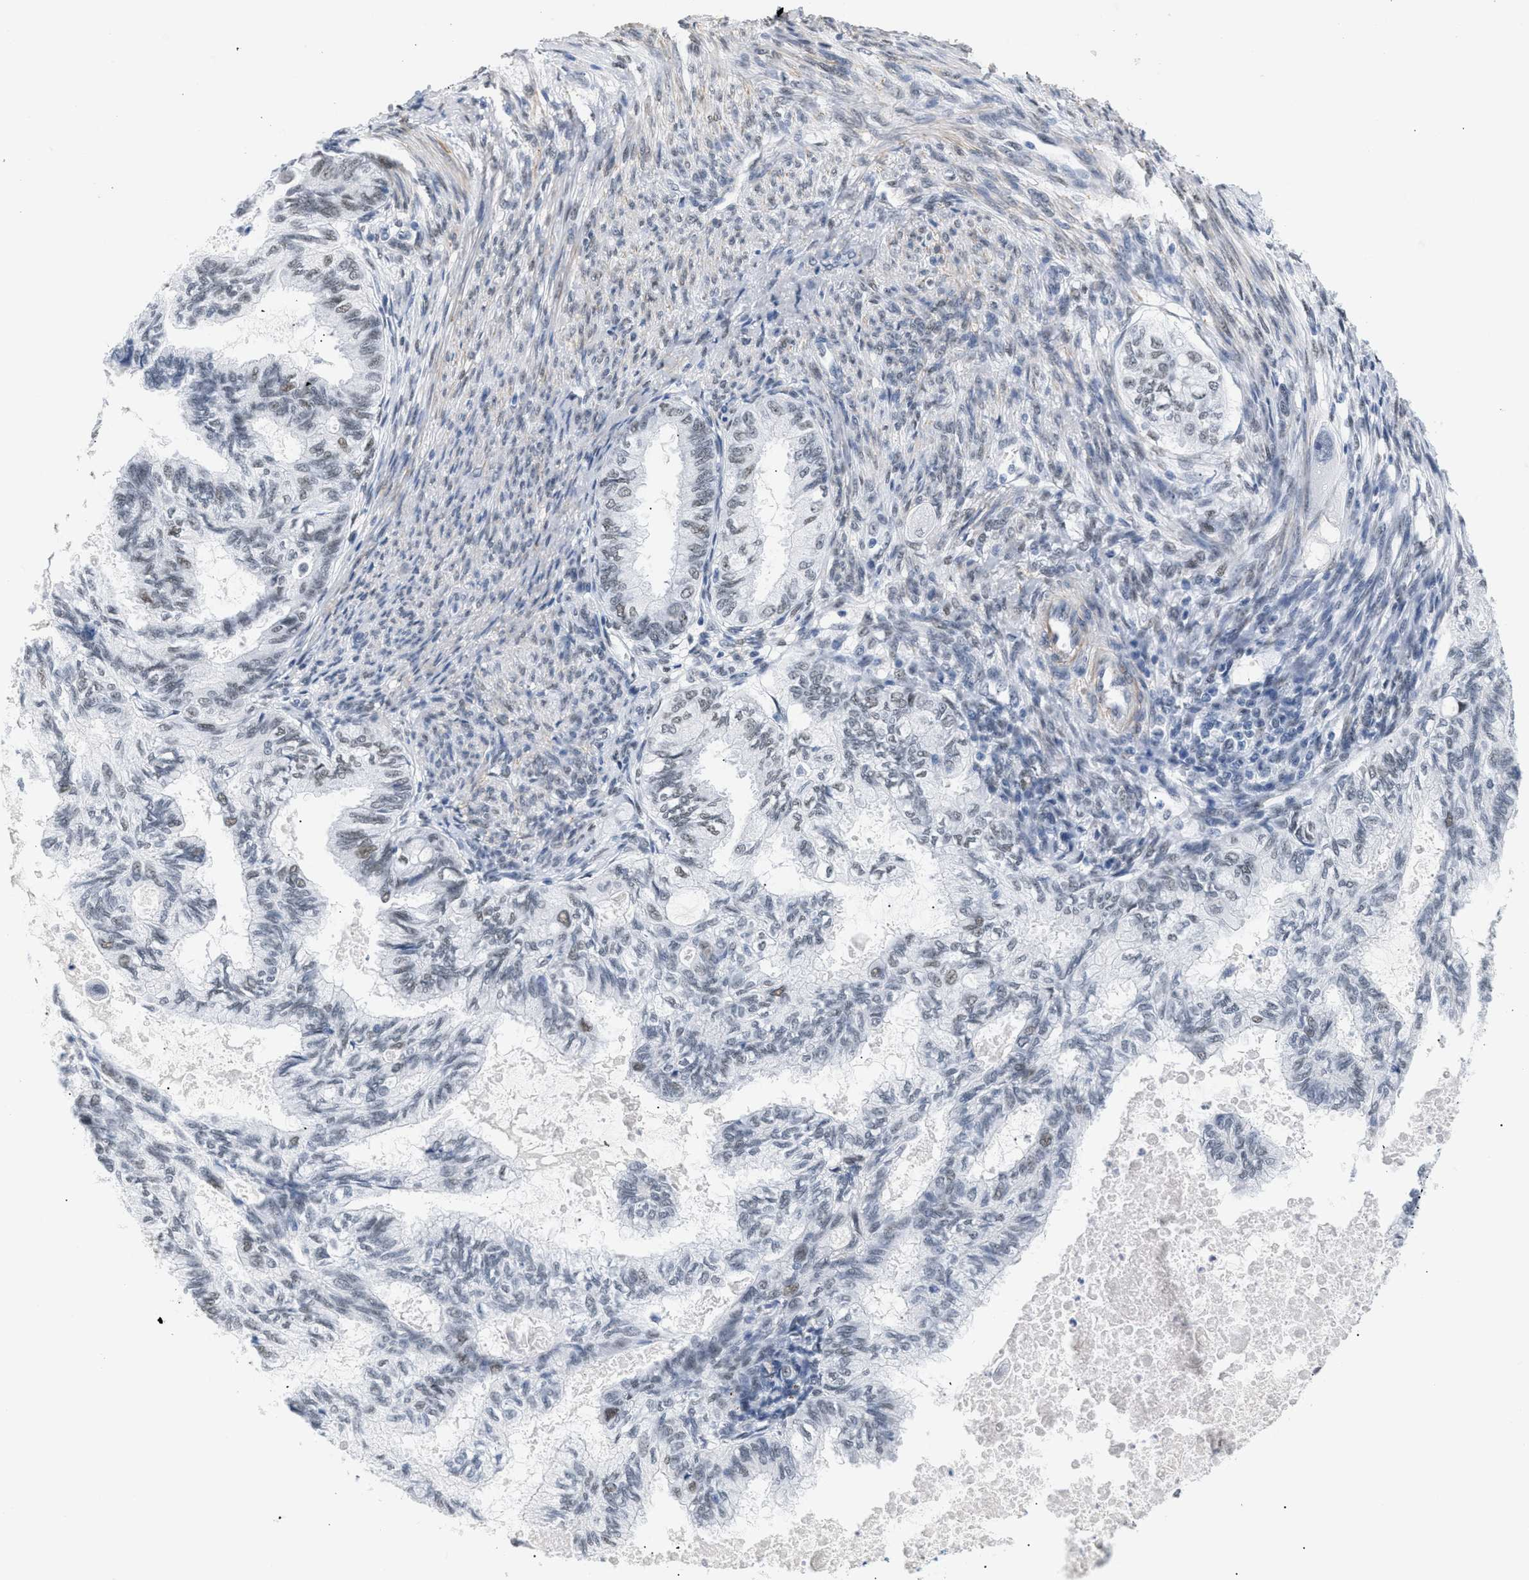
{"staining": {"intensity": "weak", "quantity": "25%-75%", "location": "nuclear"}, "tissue": "cervical cancer", "cell_type": "Tumor cells", "image_type": "cancer", "snomed": [{"axis": "morphology", "description": "Normal tissue, NOS"}, {"axis": "morphology", "description": "Adenocarcinoma, NOS"}, {"axis": "topography", "description": "Cervix"}, {"axis": "topography", "description": "Endometrium"}], "caption": "An IHC histopathology image of tumor tissue is shown. Protein staining in brown labels weak nuclear positivity in cervical adenocarcinoma within tumor cells.", "gene": "ELN", "patient": {"sex": "female", "age": 86}}